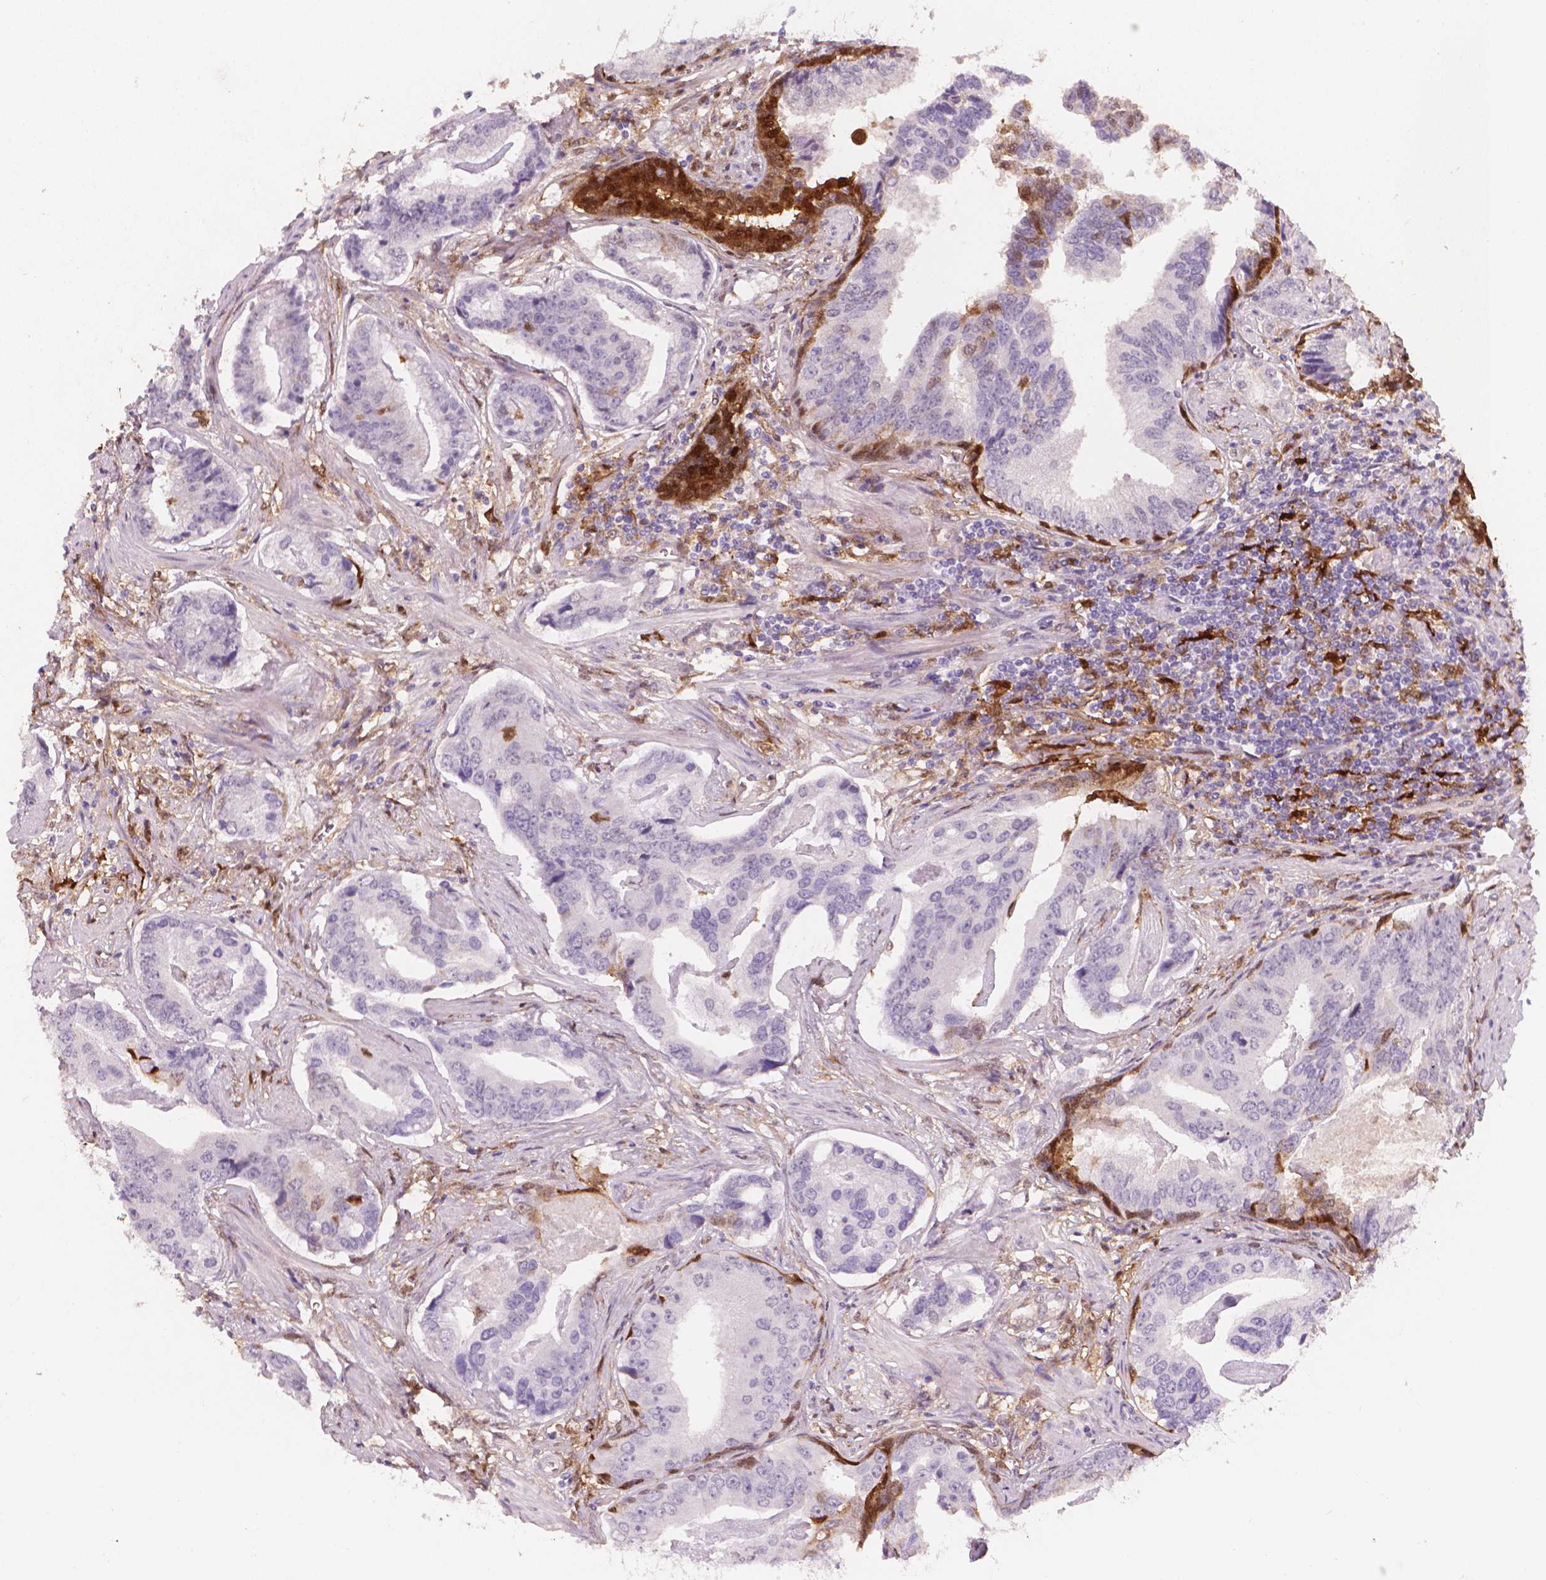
{"staining": {"intensity": "negative", "quantity": "none", "location": "none"}, "tissue": "prostate cancer", "cell_type": "Tumor cells", "image_type": "cancer", "snomed": [{"axis": "morphology", "description": "Adenocarcinoma, NOS"}, {"axis": "topography", "description": "Prostate"}], "caption": "Photomicrograph shows no significant protein expression in tumor cells of prostate cancer (adenocarcinoma). (Stains: DAB (3,3'-diaminobenzidine) immunohistochemistry with hematoxylin counter stain, Microscopy: brightfield microscopy at high magnification).", "gene": "TNFAIP2", "patient": {"sex": "male", "age": 64}}